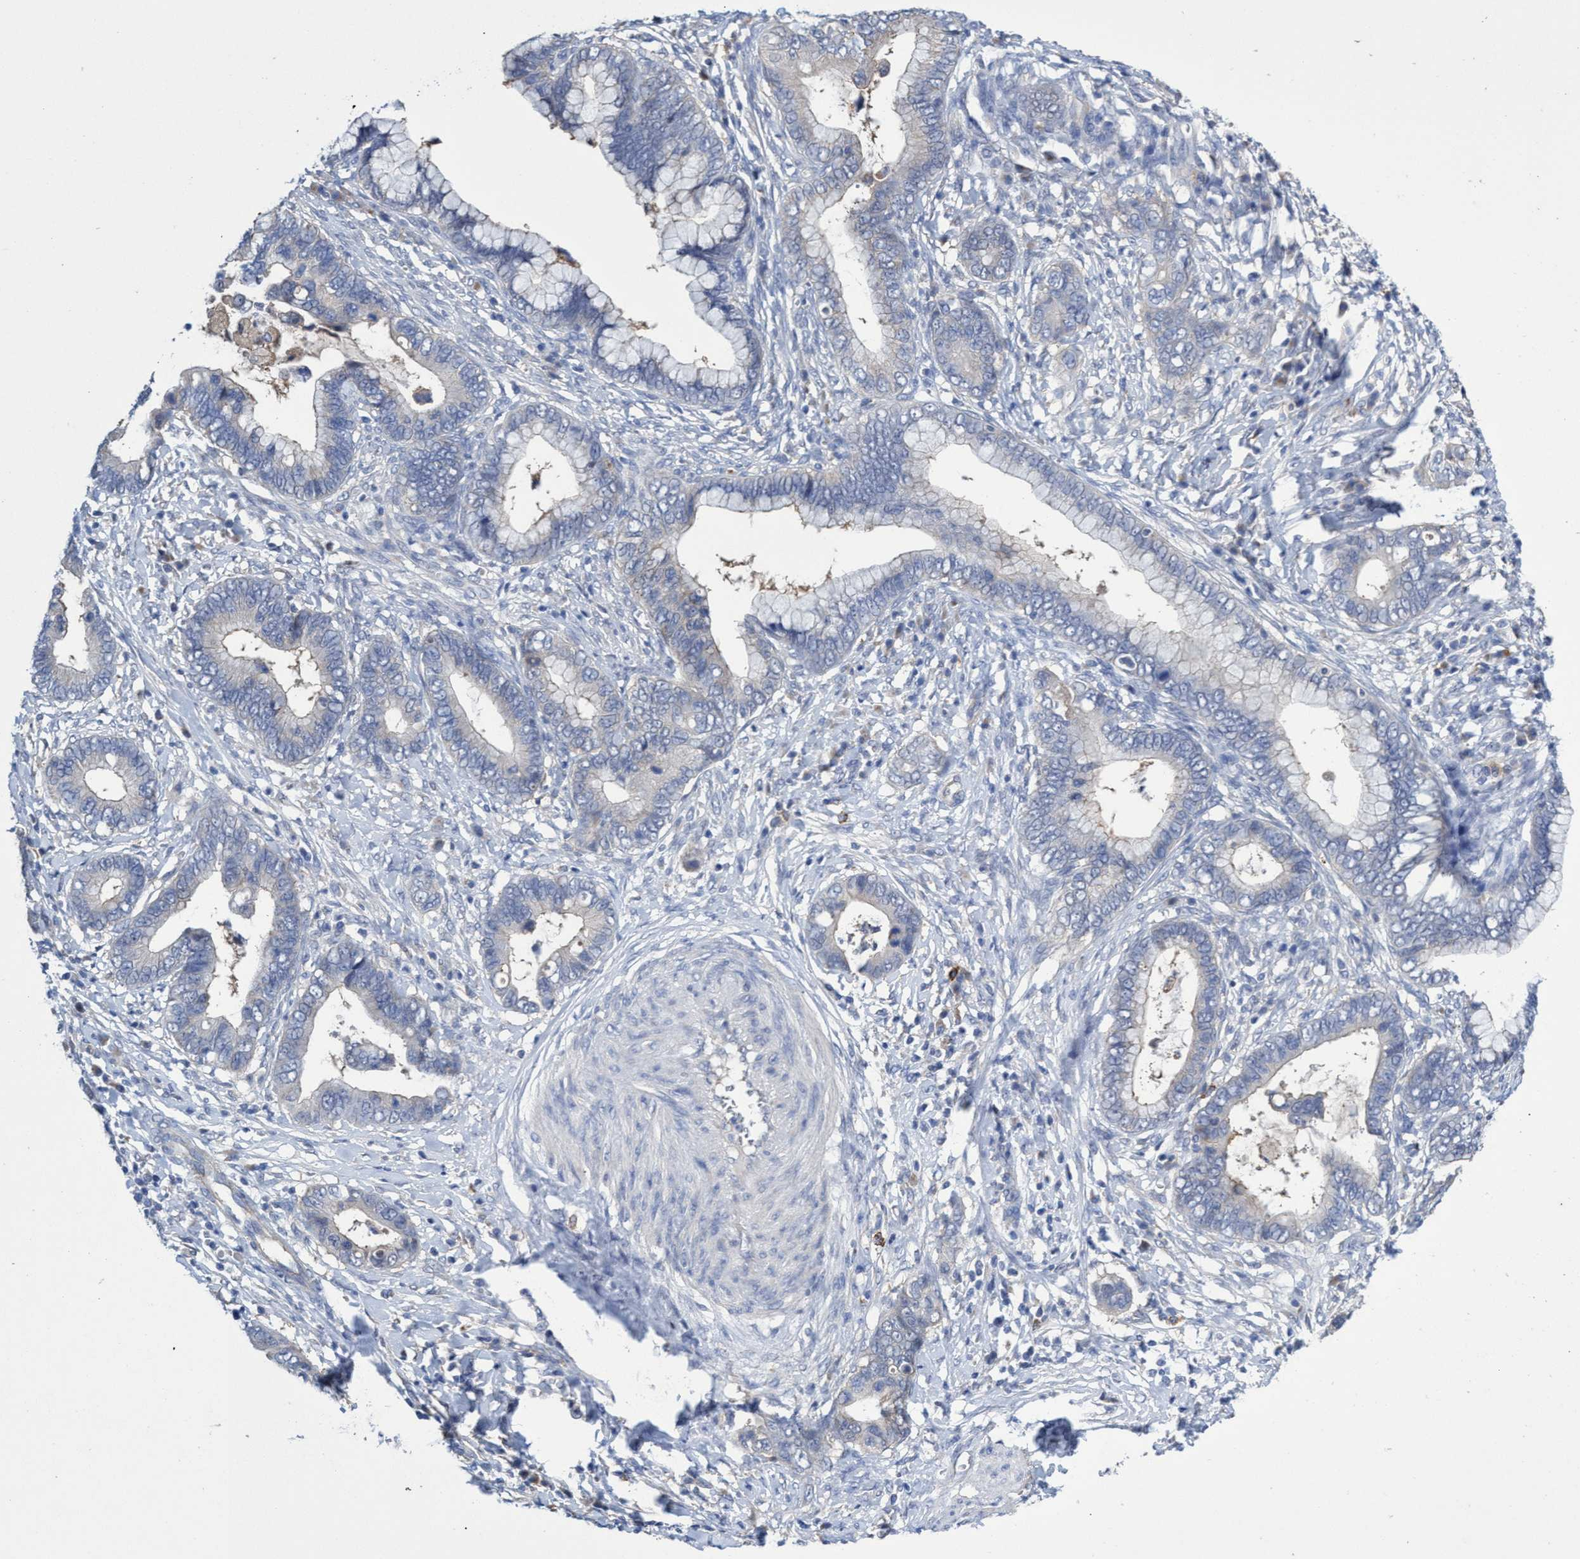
{"staining": {"intensity": "negative", "quantity": "none", "location": "none"}, "tissue": "cervical cancer", "cell_type": "Tumor cells", "image_type": "cancer", "snomed": [{"axis": "morphology", "description": "Adenocarcinoma, NOS"}, {"axis": "topography", "description": "Cervix"}], "caption": "An image of adenocarcinoma (cervical) stained for a protein shows no brown staining in tumor cells.", "gene": "SVEP1", "patient": {"sex": "female", "age": 44}}